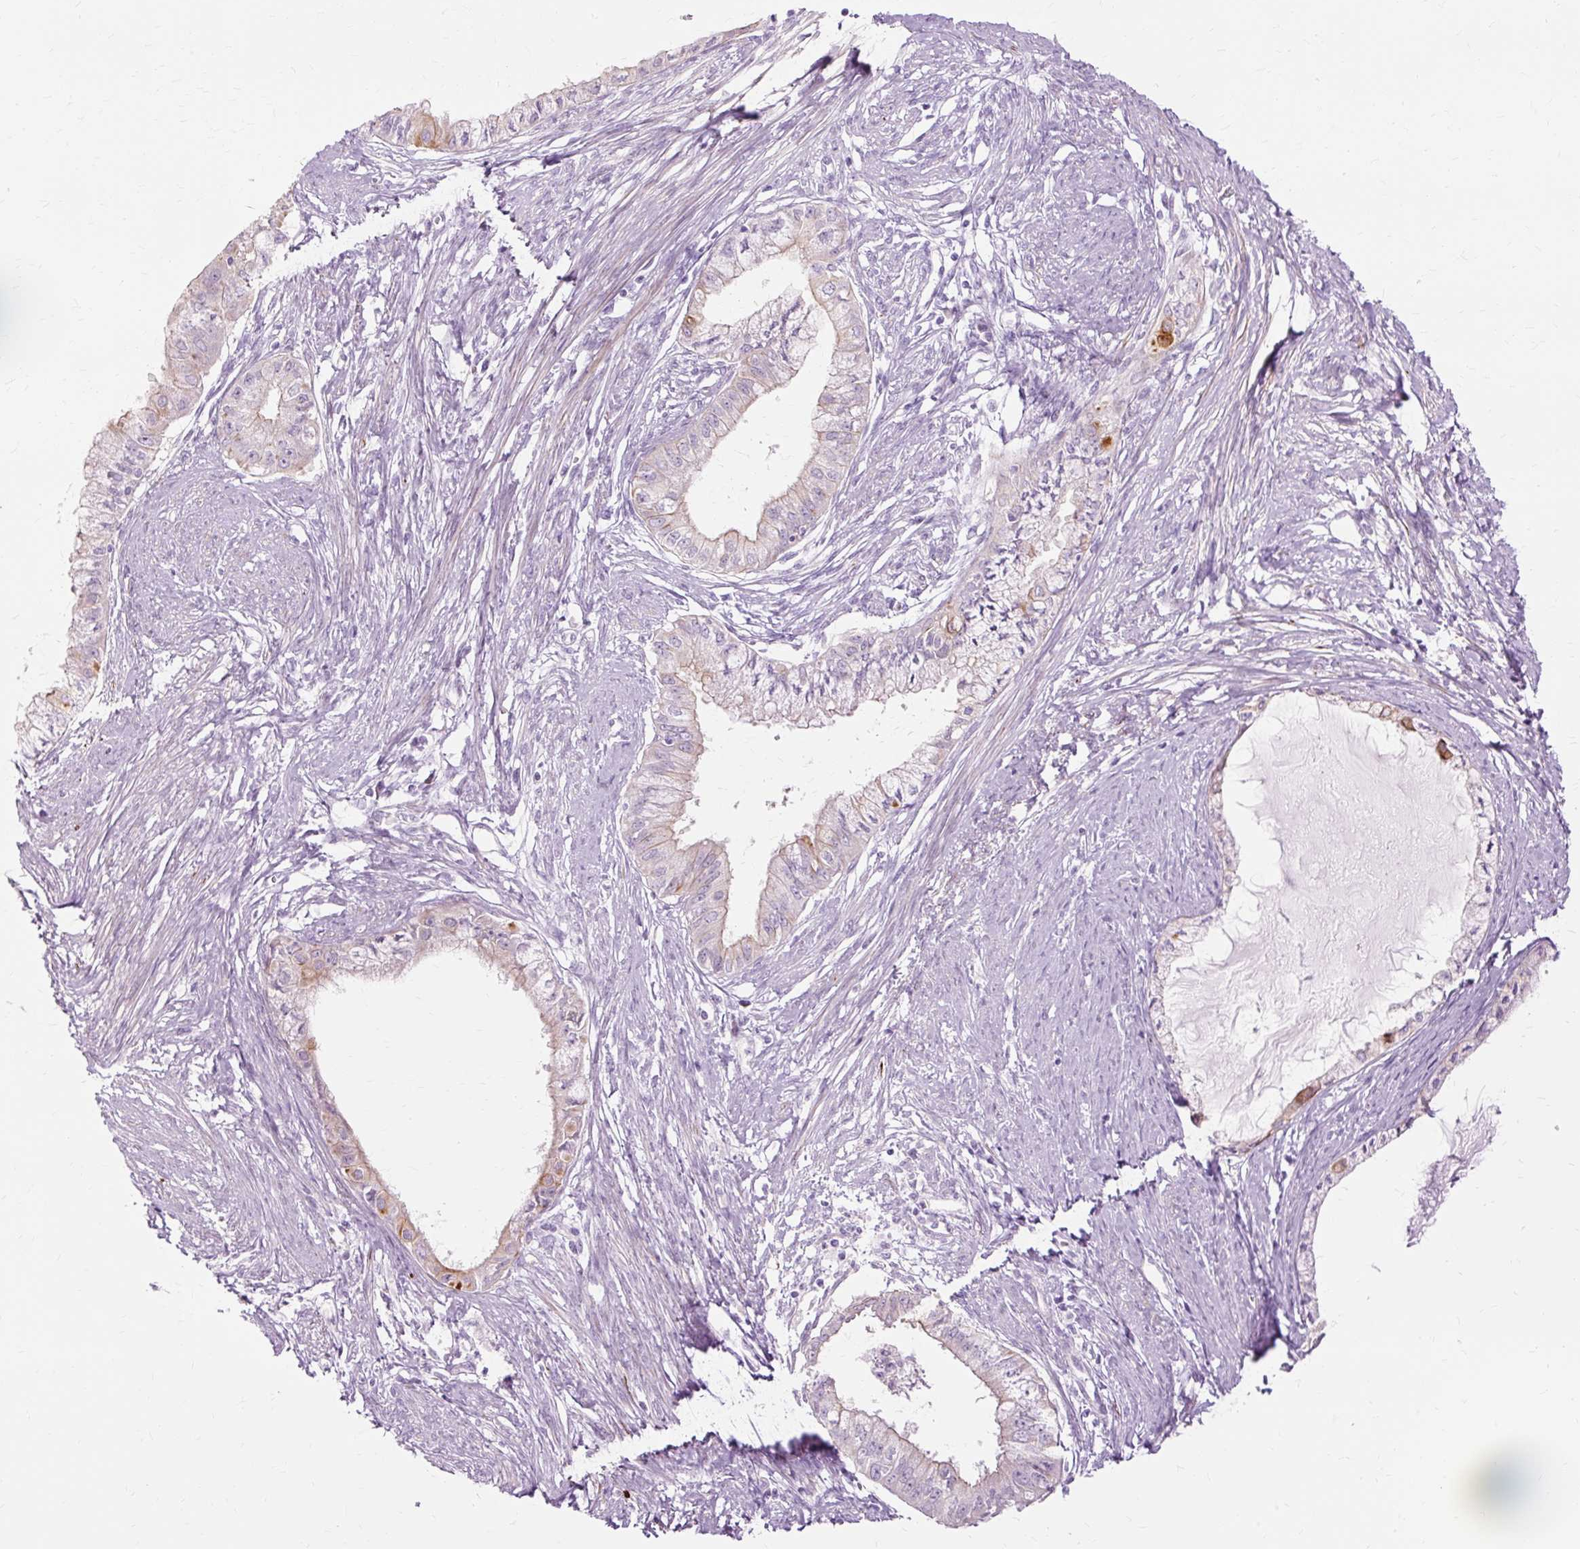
{"staining": {"intensity": "strong", "quantity": "<25%", "location": "cytoplasmic/membranous"}, "tissue": "endometrial cancer", "cell_type": "Tumor cells", "image_type": "cancer", "snomed": [{"axis": "morphology", "description": "Adenocarcinoma, NOS"}, {"axis": "topography", "description": "Endometrium"}], "caption": "There is medium levels of strong cytoplasmic/membranous staining in tumor cells of adenocarcinoma (endometrial), as demonstrated by immunohistochemical staining (brown color).", "gene": "DCTN4", "patient": {"sex": "female", "age": 76}}